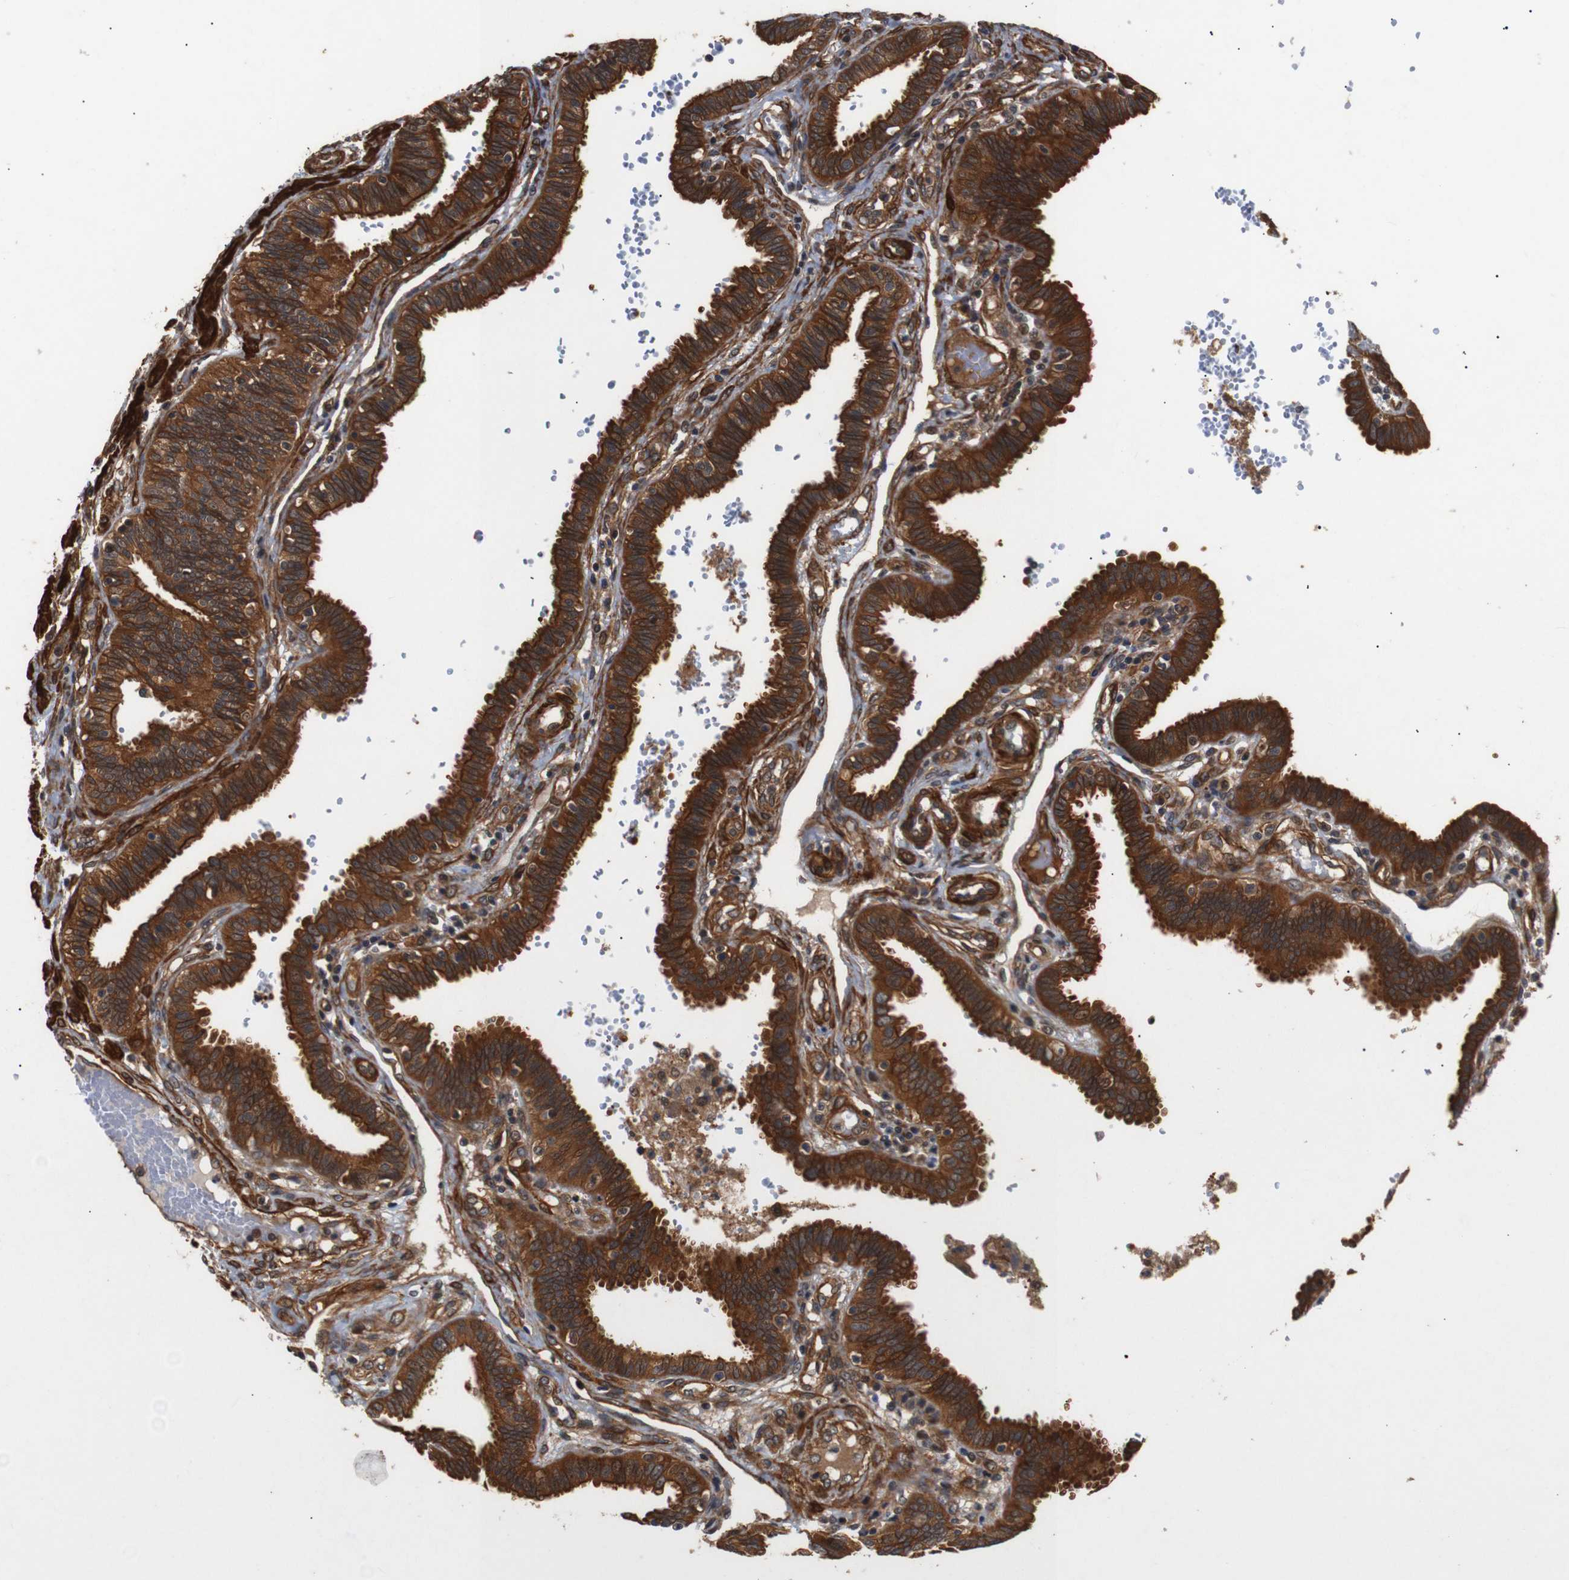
{"staining": {"intensity": "strong", "quantity": ">75%", "location": "cytoplasmic/membranous"}, "tissue": "fallopian tube", "cell_type": "Glandular cells", "image_type": "normal", "snomed": [{"axis": "morphology", "description": "Normal tissue, NOS"}, {"axis": "topography", "description": "Fallopian tube"}], "caption": "Fallopian tube stained for a protein shows strong cytoplasmic/membranous positivity in glandular cells. The staining was performed using DAB (3,3'-diaminobenzidine) to visualize the protein expression in brown, while the nuclei were stained in blue with hematoxylin (Magnification: 20x).", "gene": "PAWR", "patient": {"sex": "female", "age": 32}}